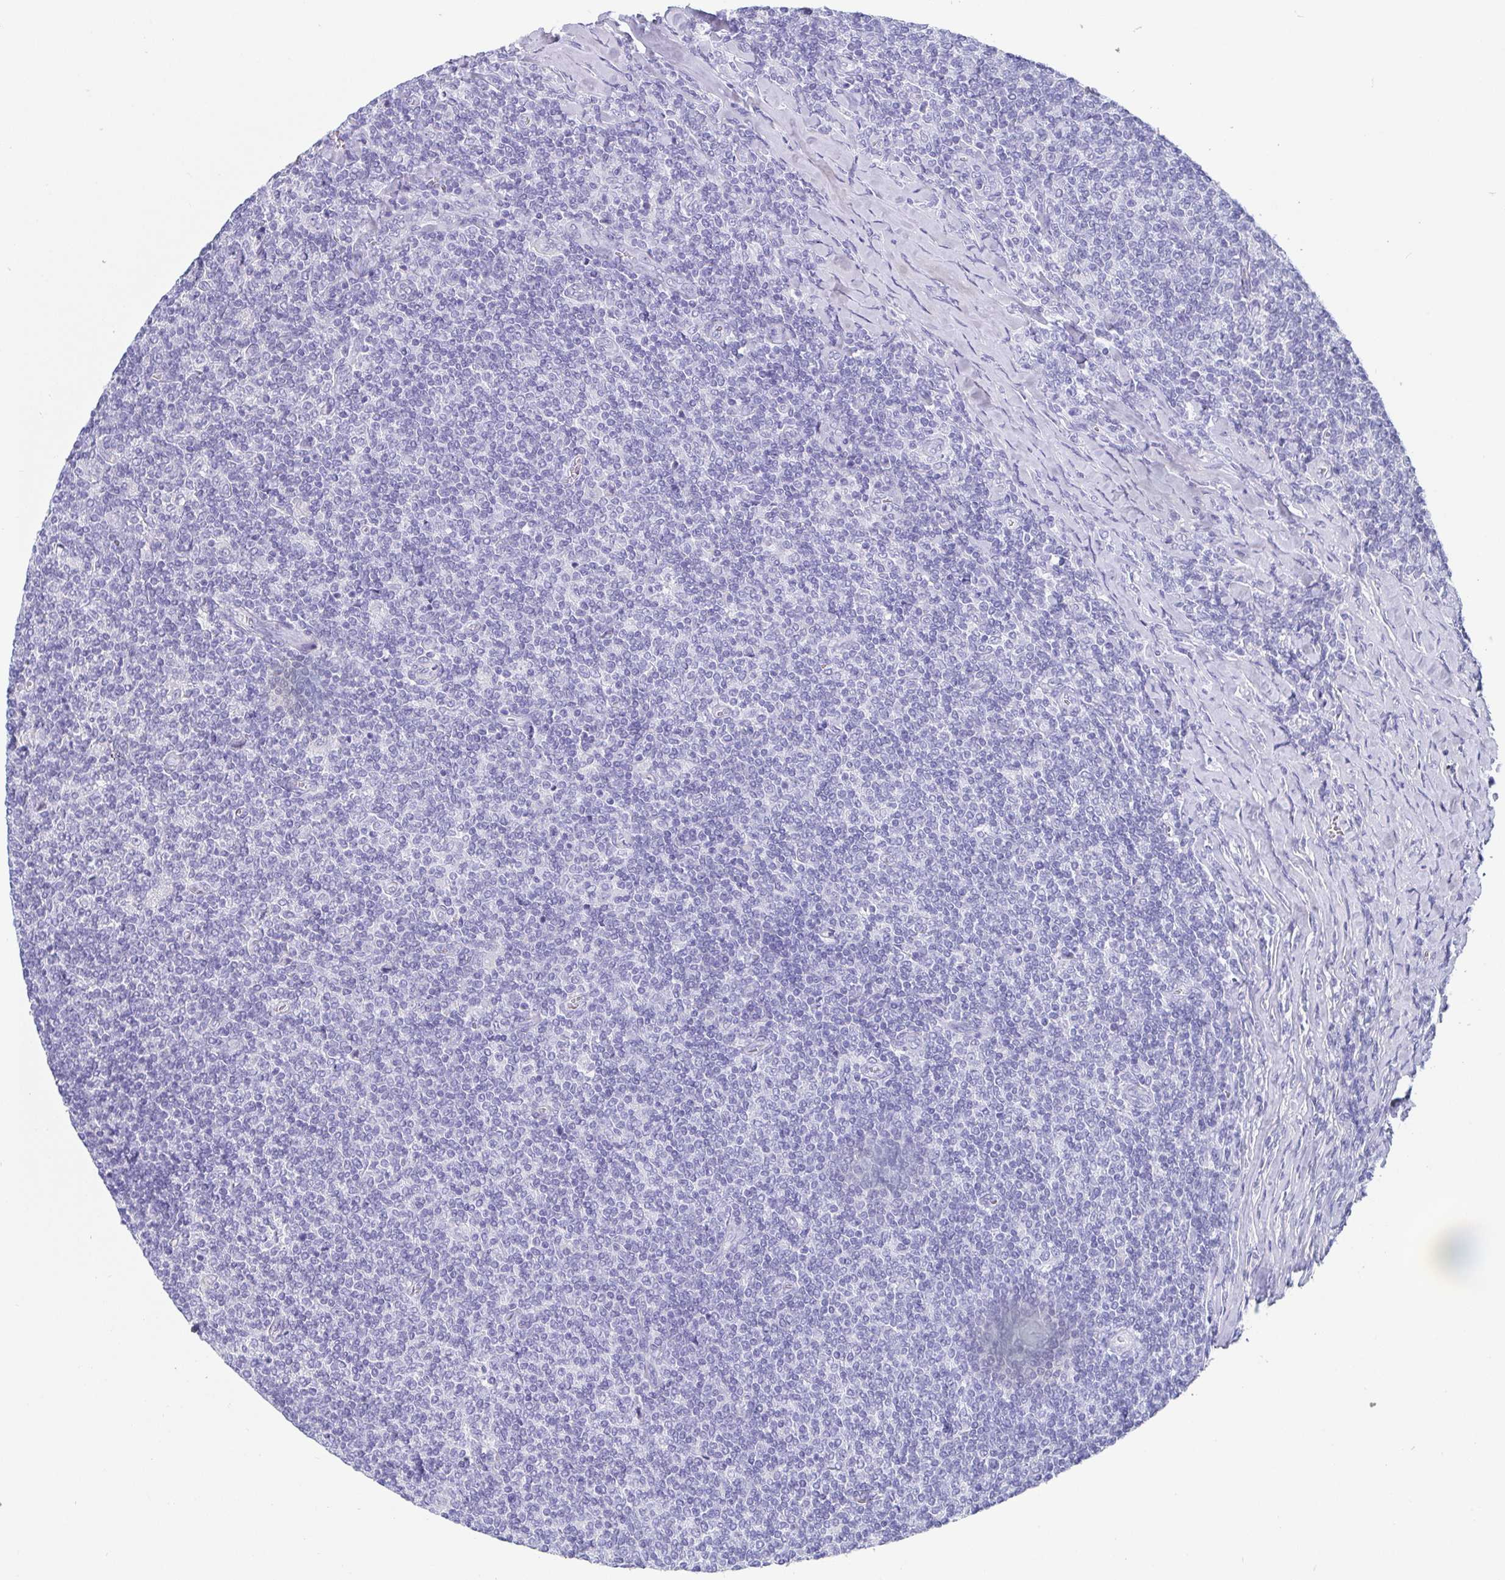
{"staining": {"intensity": "negative", "quantity": "none", "location": "none"}, "tissue": "lymphoma", "cell_type": "Tumor cells", "image_type": "cancer", "snomed": [{"axis": "morphology", "description": "Malignant lymphoma, non-Hodgkin's type, Low grade"}, {"axis": "topography", "description": "Lymph node"}], "caption": "High magnification brightfield microscopy of lymphoma stained with DAB (3,3'-diaminobenzidine) (brown) and counterstained with hematoxylin (blue): tumor cells show no significant expression.", "gene": "SCGN", "patient": {"sex": "male", "age": 52}}